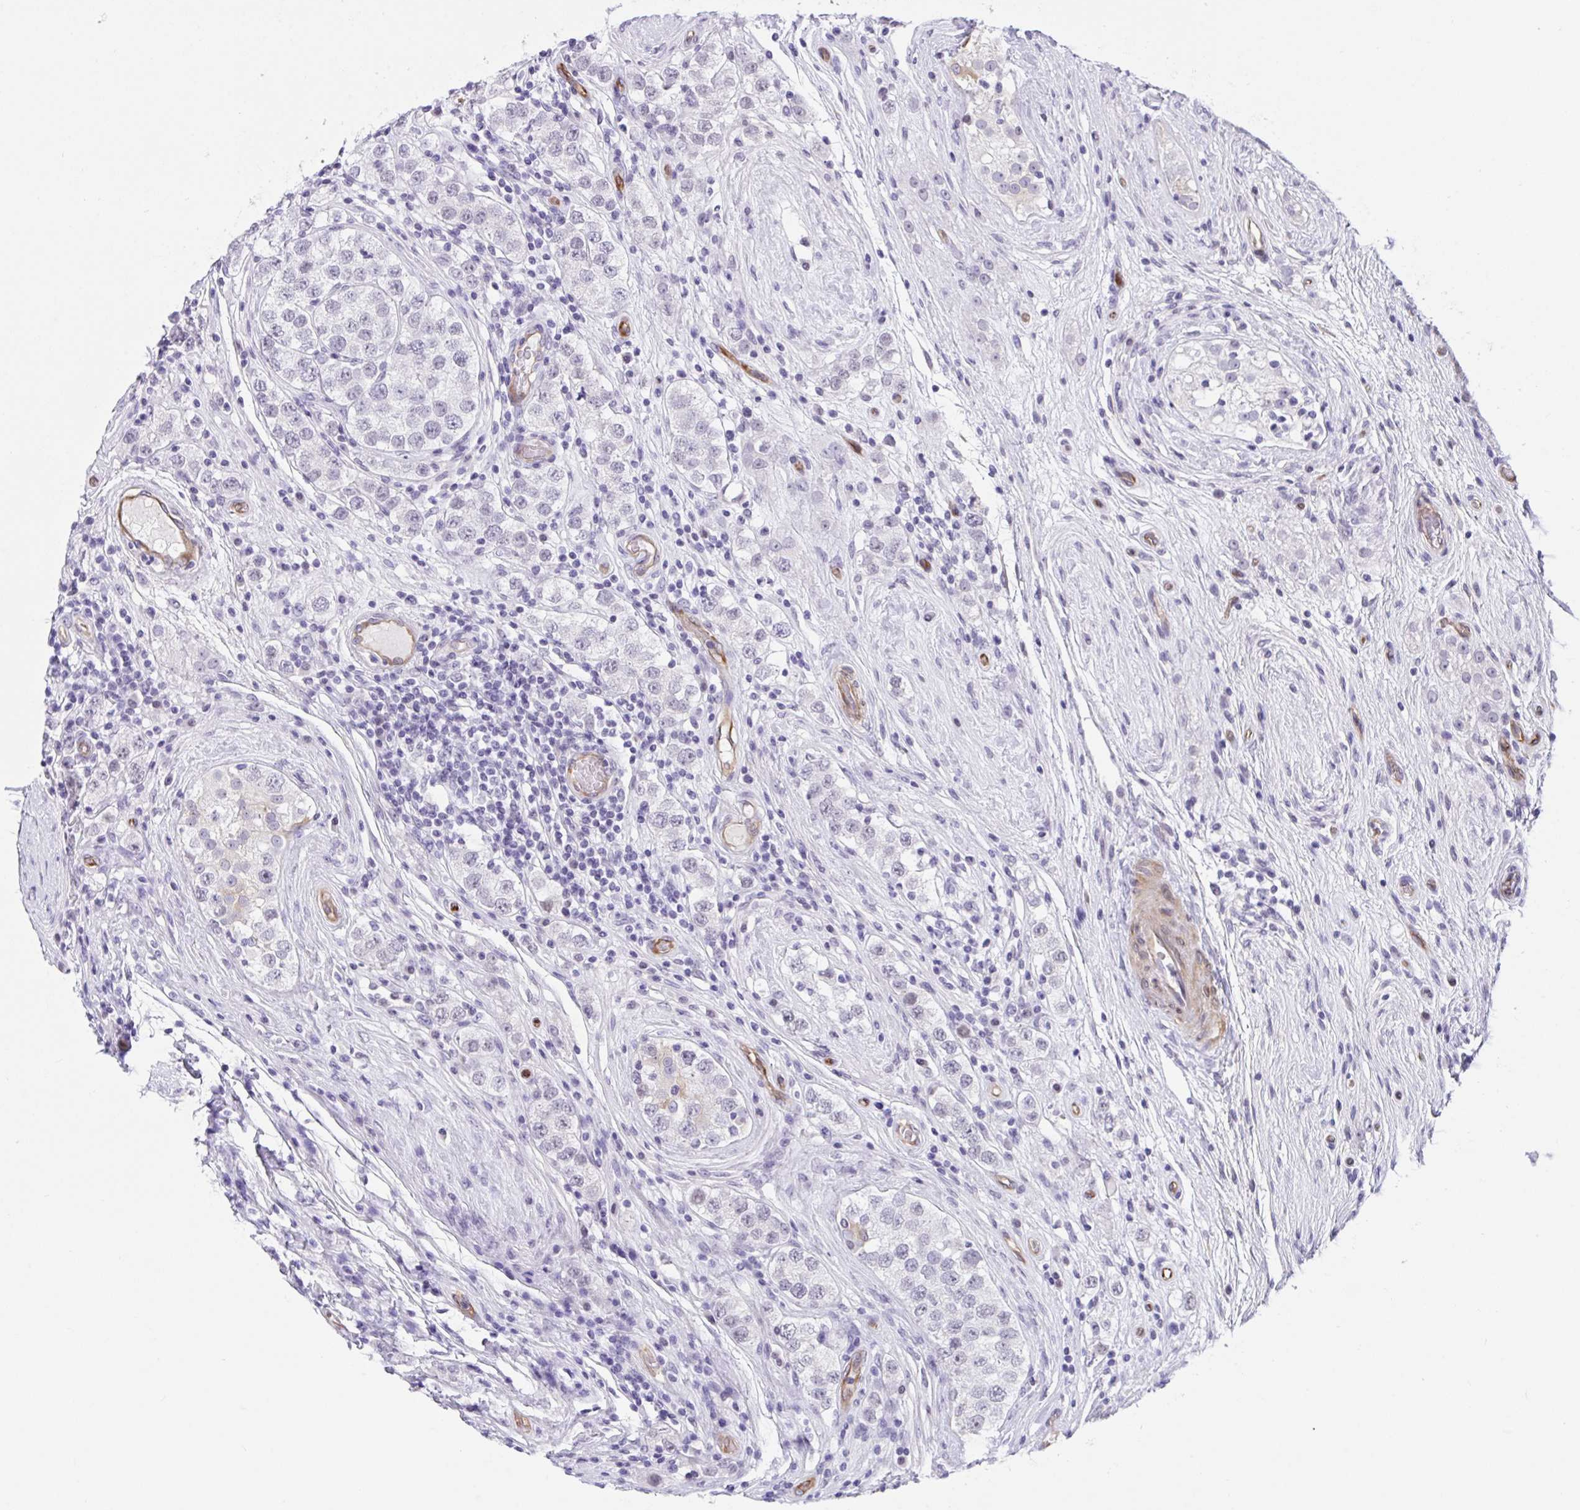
{"staining": {"intensity": "negative", "quantity": "none", "location": "none"}, "tissue": "testis cancer", "cell_type": "Tumor cells", "image_type": "cancer", "snomed": [{"axis": "morphology", "description": "Seminoma, NOS"}, {"axis": "topography", "description": "Testis"}], "caption": "Seminoma (testis) stained for a protein using immunohistochemistry (IHC) exhibits no staining tumor cells.", "gene": "EML1", "patient": {"sex": "male", "age": 34}}